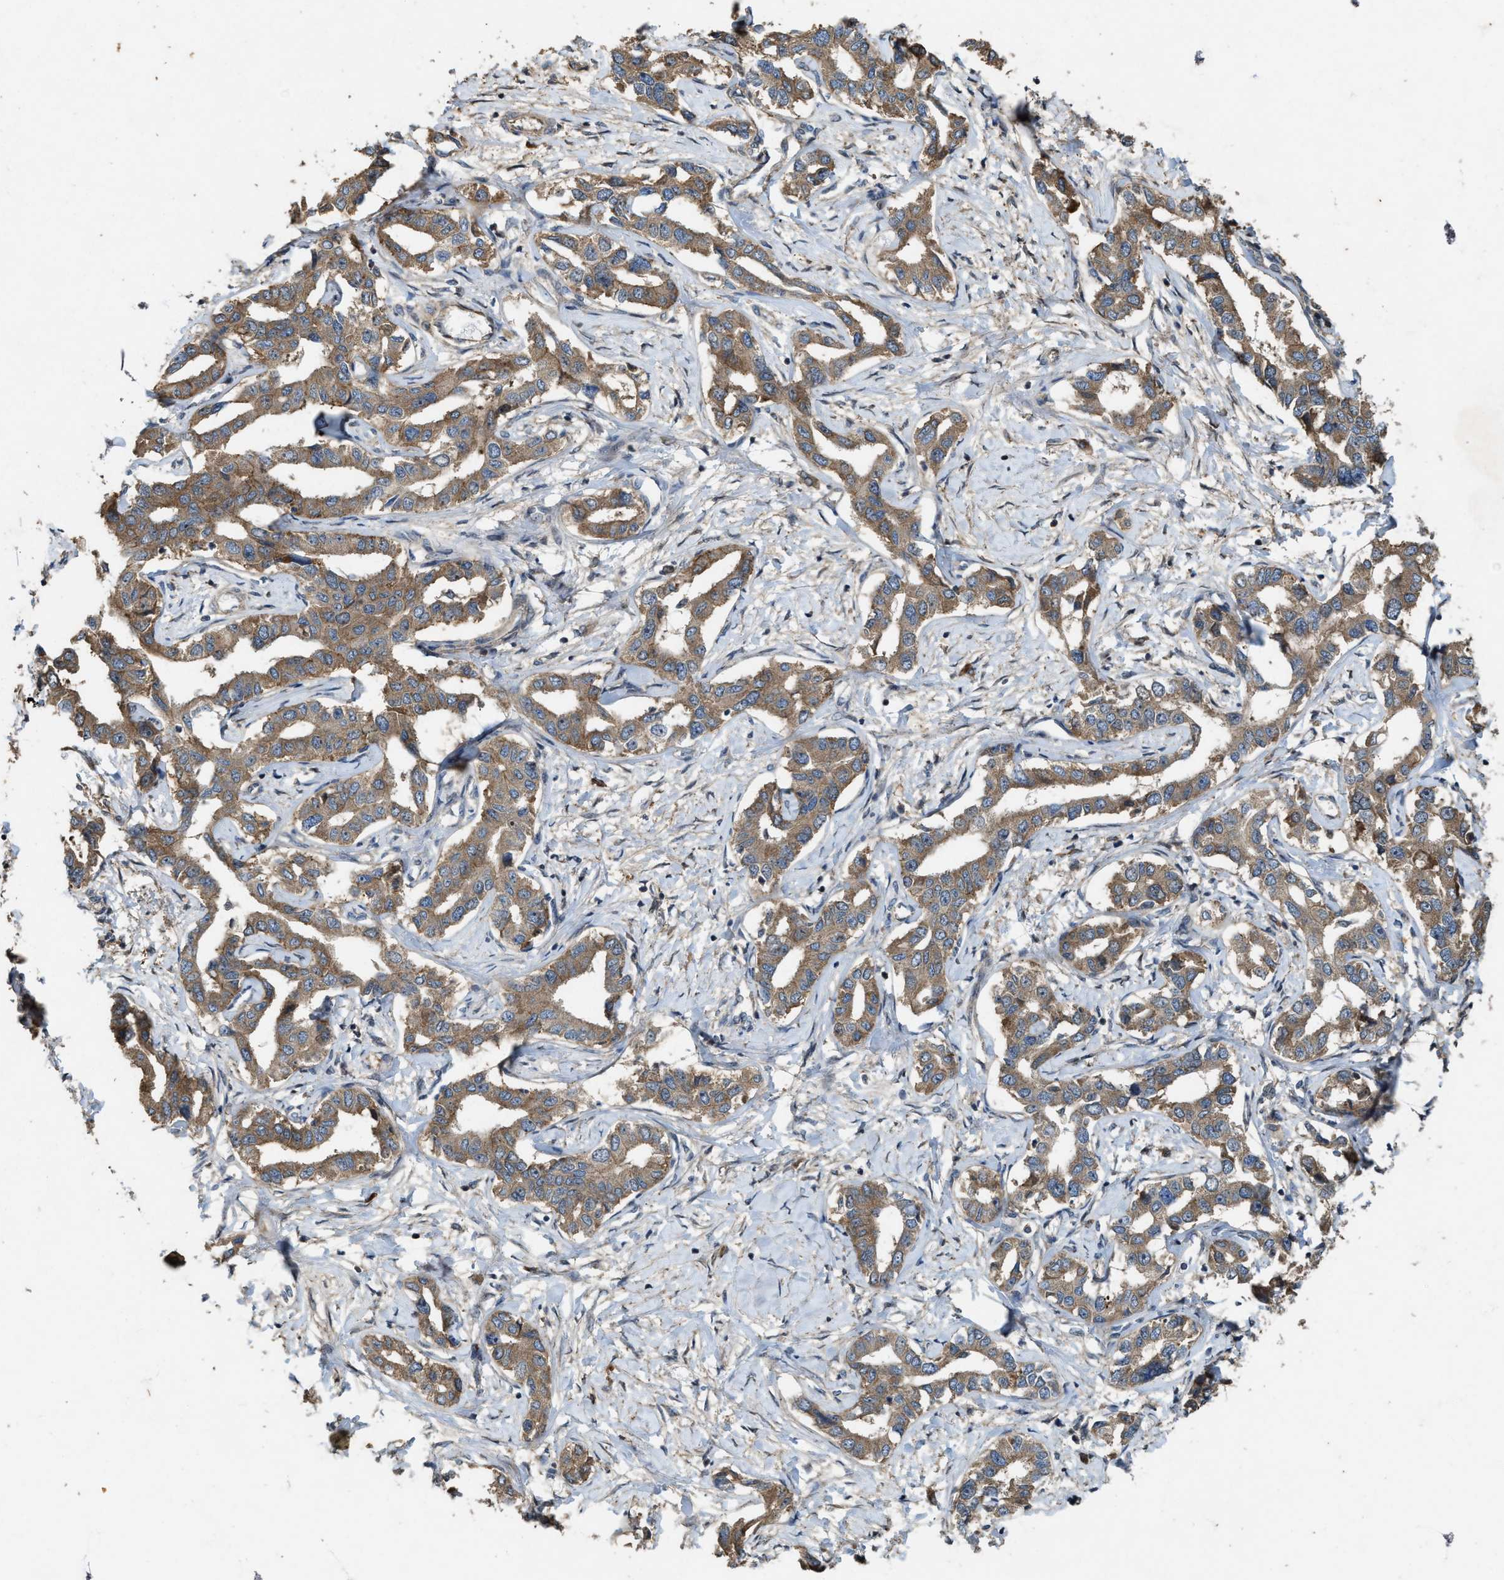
{"staining": {"intensity": "moderate", "quantity": ">75%", "location": "cytoplasmic/membranous"}, "tissue": "liver cancer", "cell_type": "Tumor cells", "image_type": "cancer", "snomed": [{"axis": "morphology", "description": "Cholangiocarcinoma"}, {"axis": "topography", "description": "Liver"}], "caption": "Immunohistochemistry (IHC) histopathology image of human liver cancer stained for a protein (brown), which displays medium levels of moderate cytoplasmic/membranous positivity in approximately >75% of tumor cells.", "gene": "PDP2", "patient": {"sex": "male", "age": 59}}